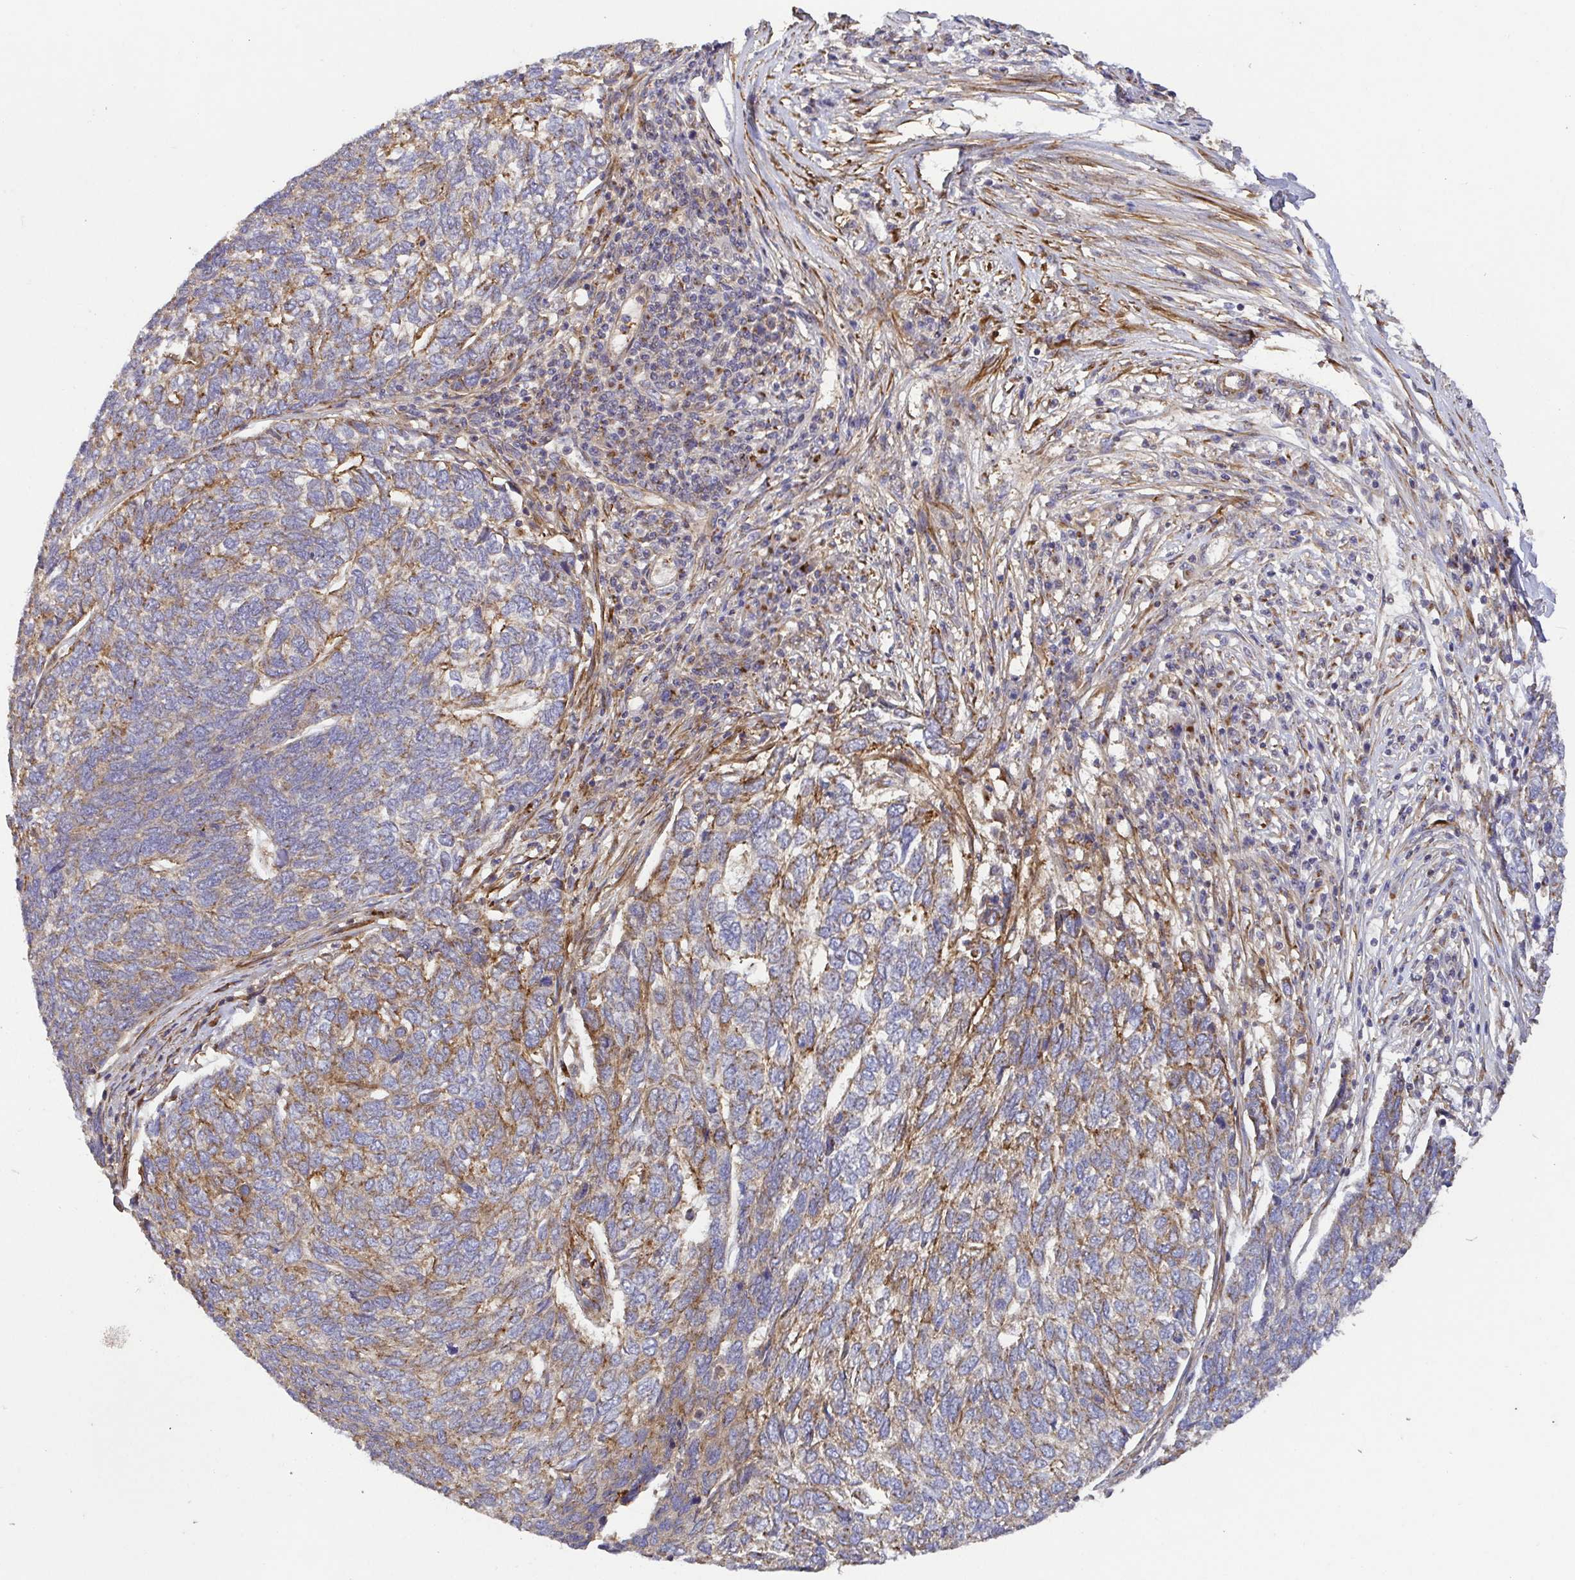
{"staining": {"intensity": "moderate", "quantity": "25%-75%", "location": "cytoplasmic/membranous"}, "tissue": "skin cancer", "cell_type": "Tumor cells", "image_type": "cancer", "snomed": [{"axis": "morphology", "description": "Basal cell carcinoma"}, {"axis": "topography", "description": "Skin"}], "caption": "Brown immunohistochemical staining in human skin cancer (basal cell carcinoma) exhibits moderate cytoplasmic/membranous staining in approximately 25%-75% of tumor cells.", "gene": "TM9SF4", "patient": {"sex": "female", "age": 65}}